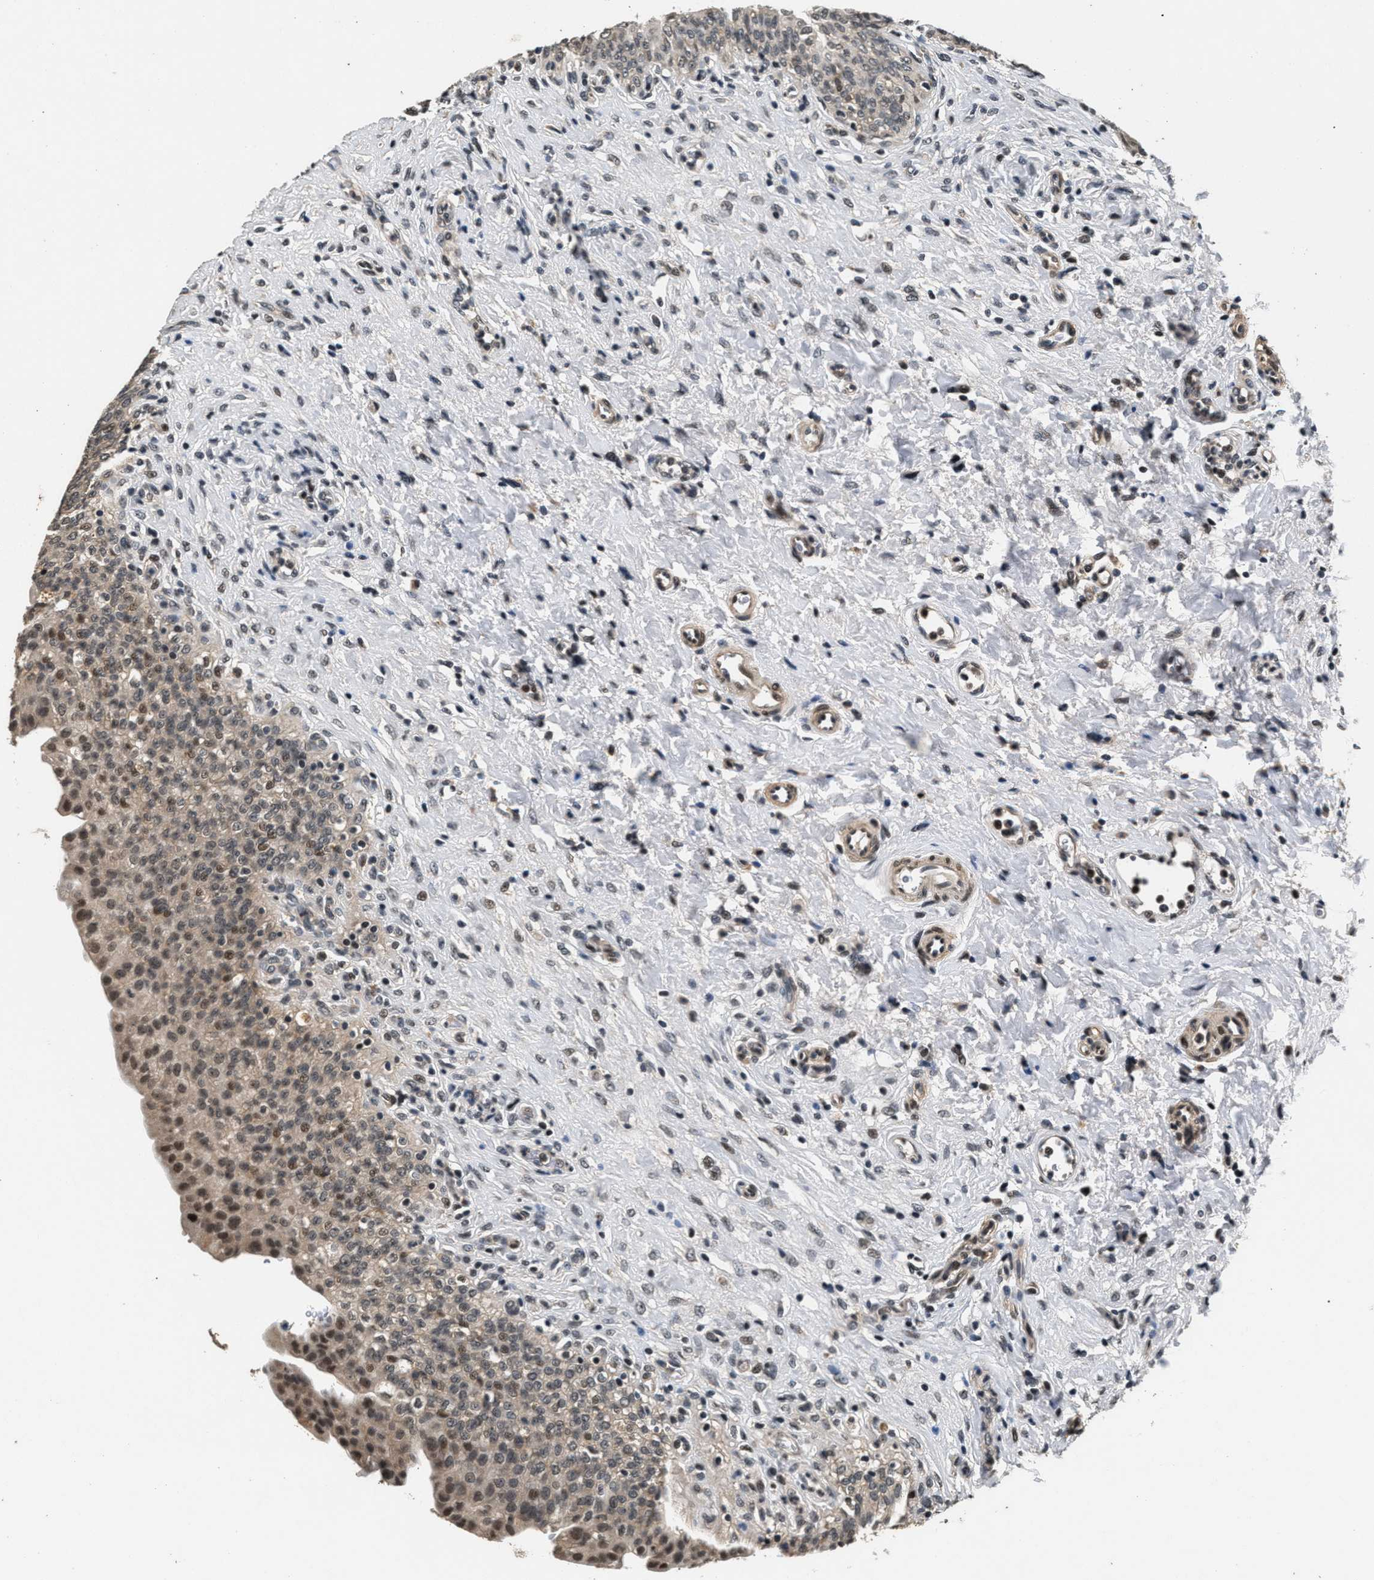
{"staining": {"intensity": "moderate", "quantity": ">75%", "location": "cytoplasmic/membranous,nuclear"}, "tissue": "urinary bladder", "cell_type": "Urothelial cells", "image_type": "normal", "snomed": [{"axis": "morphology", "description": "Urothelial carcinoma, High grade"}, {"axis": "topography", "description": "Urinary bladder"}], "caption": "Protein expression analysis of unremarkable human urinary bladder reveals moderate cytoplasmic/membranous,nuclear positivity in about >75% of urothelial cells. (DAB IHC, brown staining for protein, blue staining for nuclei).", "gene": "RBM33", "patient": {"sex": "male", "age": 46}}